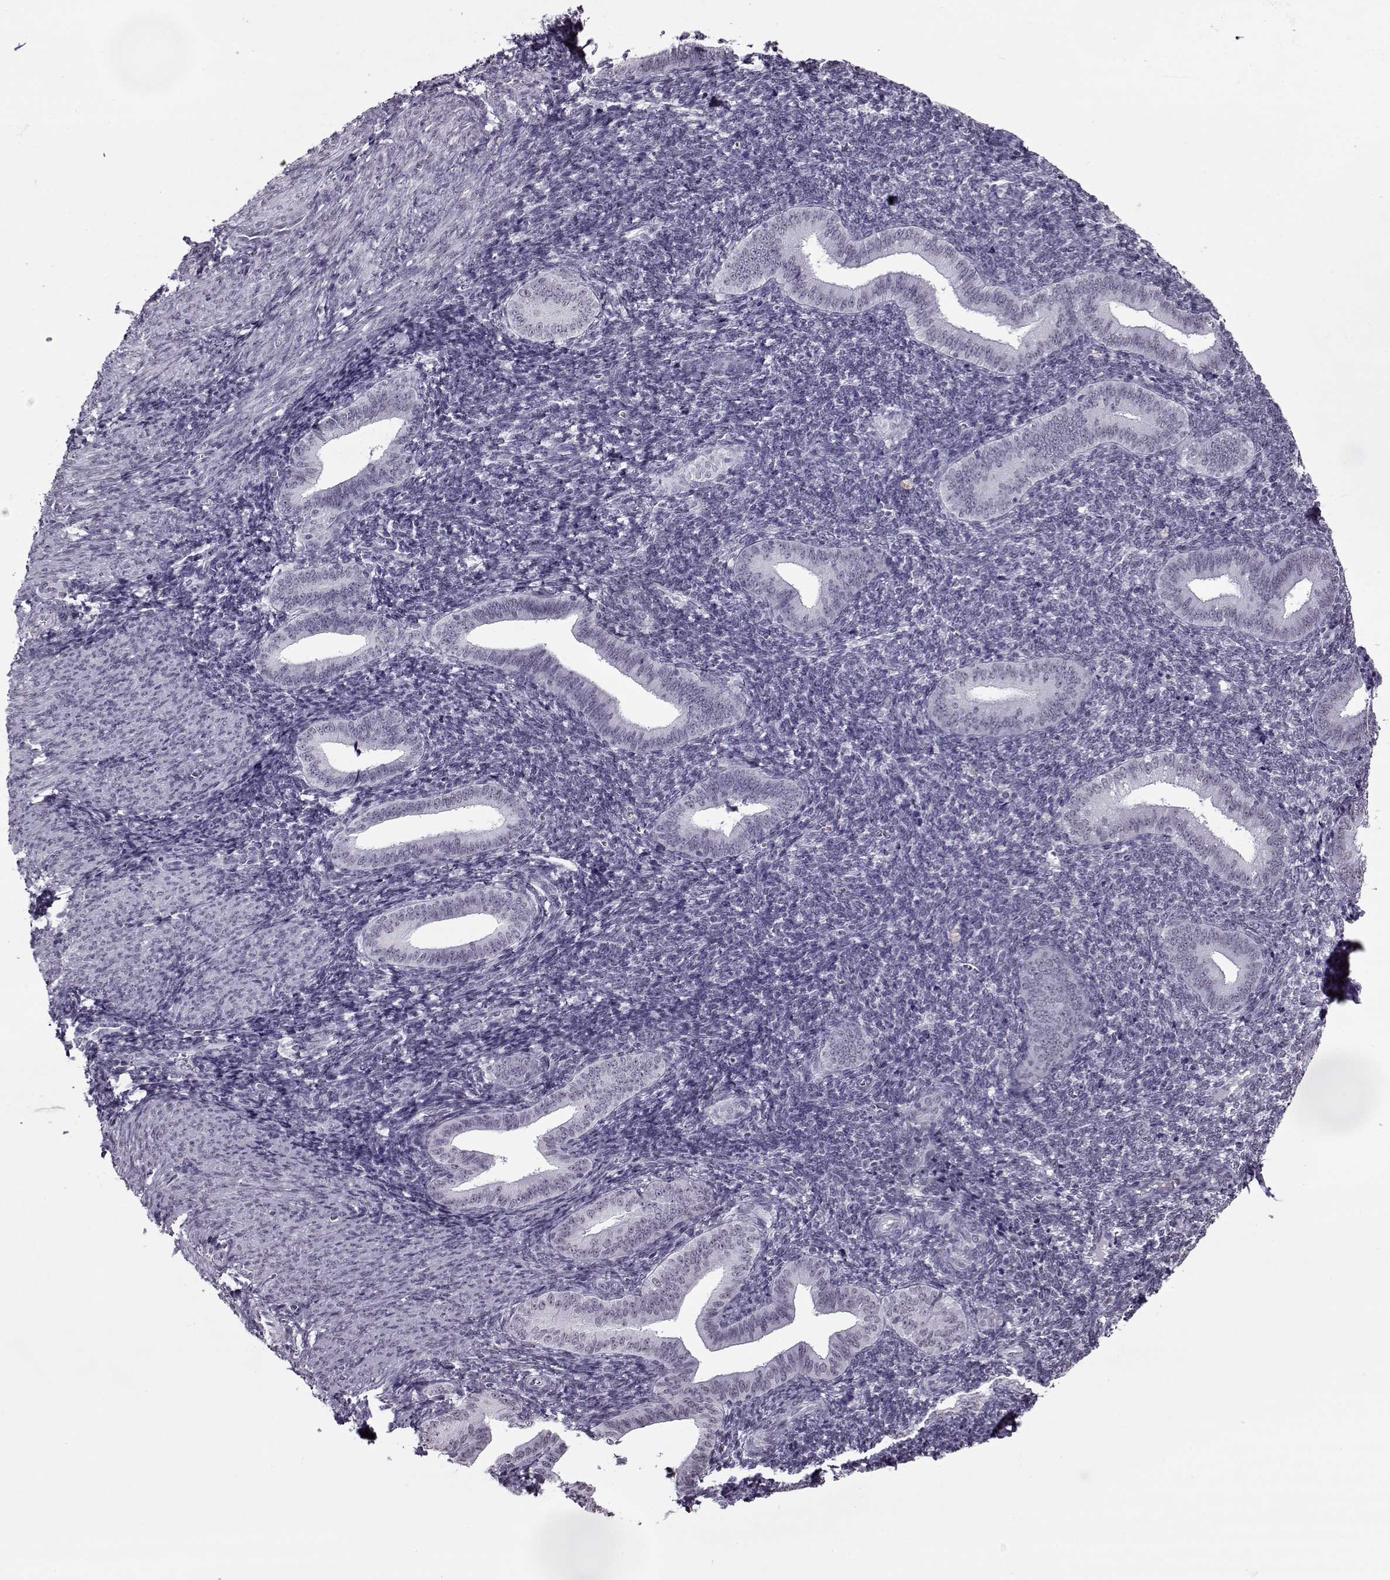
{"staining": {"intensity": "negative", "quantity": "none", "location": "none"}, "tissue": "endometrium", "cell_type": "Cells in endometrial stroma", "image_type": "normal", "snomed": [{"axis": "morphology", "description": "Normal tissue, NOS"}, {"axis": "topography", "description": "Endometrium"}], "caption": "Cells in endometrial stroma show no significant protein expression in benign endometrium. (DAB immunohistochemistry with hematoxylin counter stain).", "gene": "PRMT8", "patient": {"sex": "female", "age": 25}}